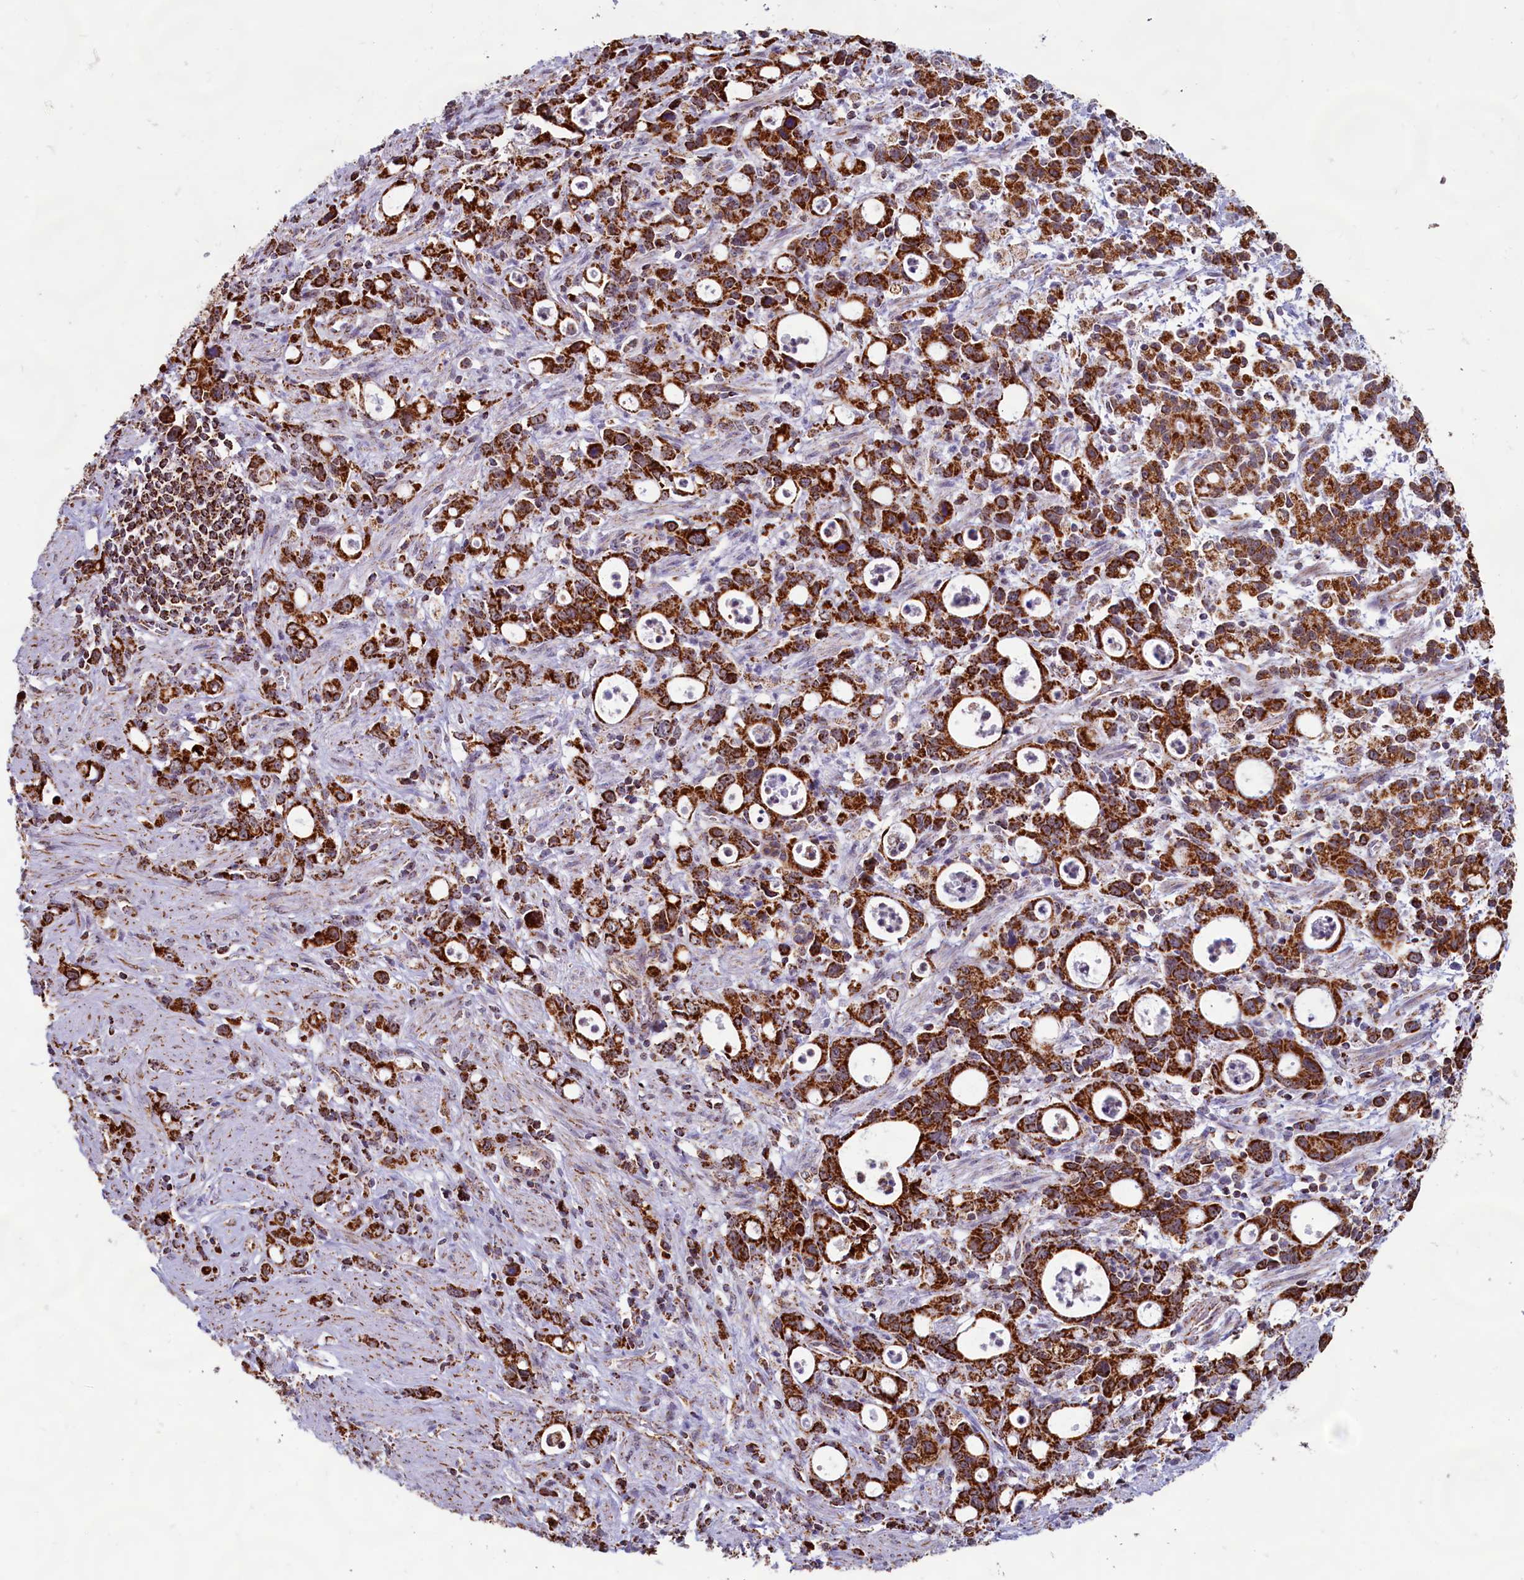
{"staining": {"intensity": "strong", "quantity": ">75%", "location": "cytoplasmic/membranous"}, "tissue": "stomach cancer", "cell_type": "Tumor cells", "image_type": "cancer", "snomed": [{"axis": "morphology", "description": "Adenocarcinoma, NOS"}, {"axis": "topography", "description": "Stomach, lower"}], "caption": "DAB immunohistochemical staining of adenocarcinoma (stomach) exhibits strong cytoplasmic/membranous protein expression in approximately >75% of tumor cells.", "gene": "C1D", "patient": {"sex": "female", "age": 43}}